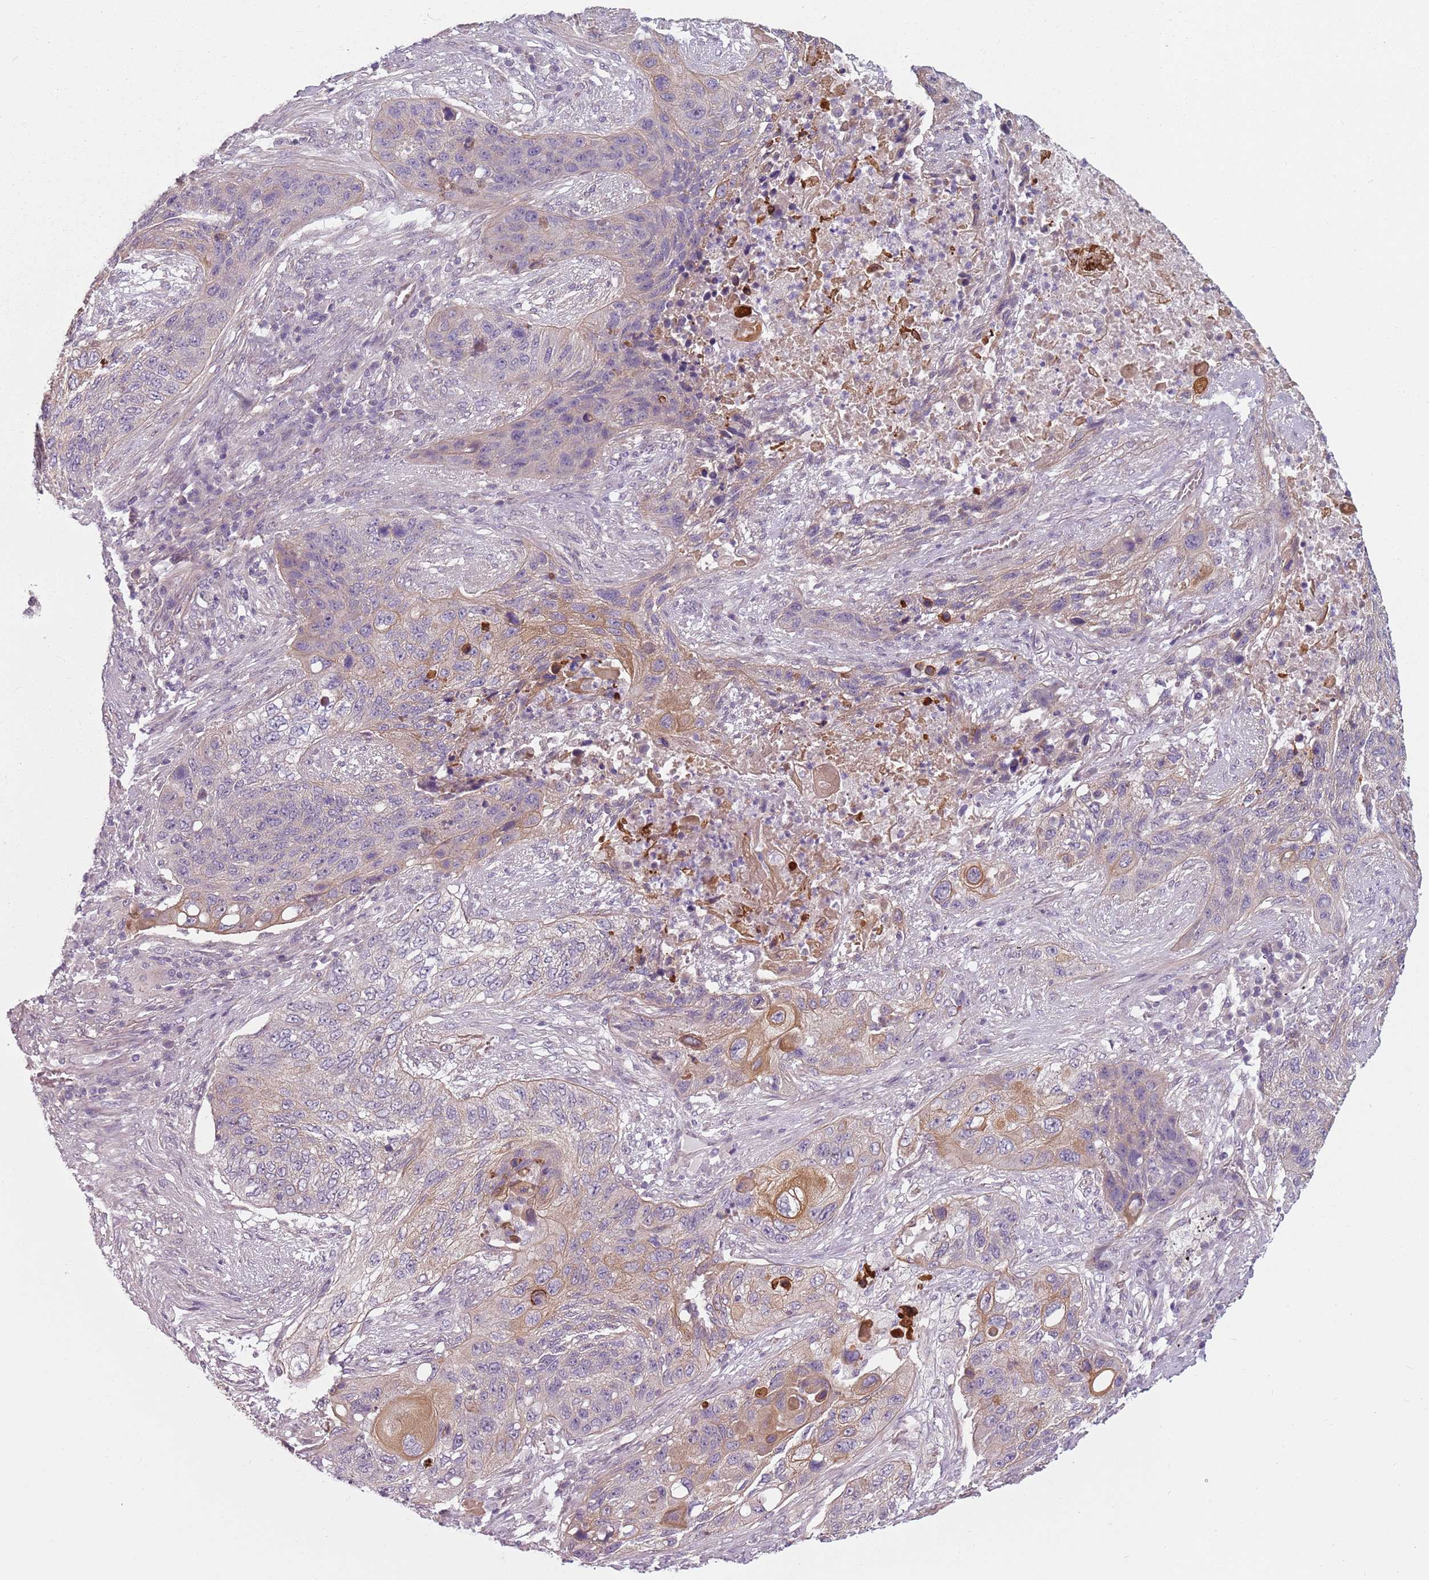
{"staining": {"intensity": "moderate", "quantity": "<25%", "location": "cytoplasmic/membranous"}, "tissue": "lung cancer", "cell_type": "Tumor cells", "image_type": "cancer", "snomed": [{"axis": "morphology", "description": "Squamous cell carcinoma, NOS"}, {"axis": "topography", "description": "Lung"}], "caption": "Moderate cytoplasmic/membranous positivity is appreciated in approximately <25% of tumor cells in squamous cell carcinoma (lung). (IHC, brightfield microscopy, high magnification).", "gene": "TLCD2", "patient": {"sex": "female", "age": 63}}